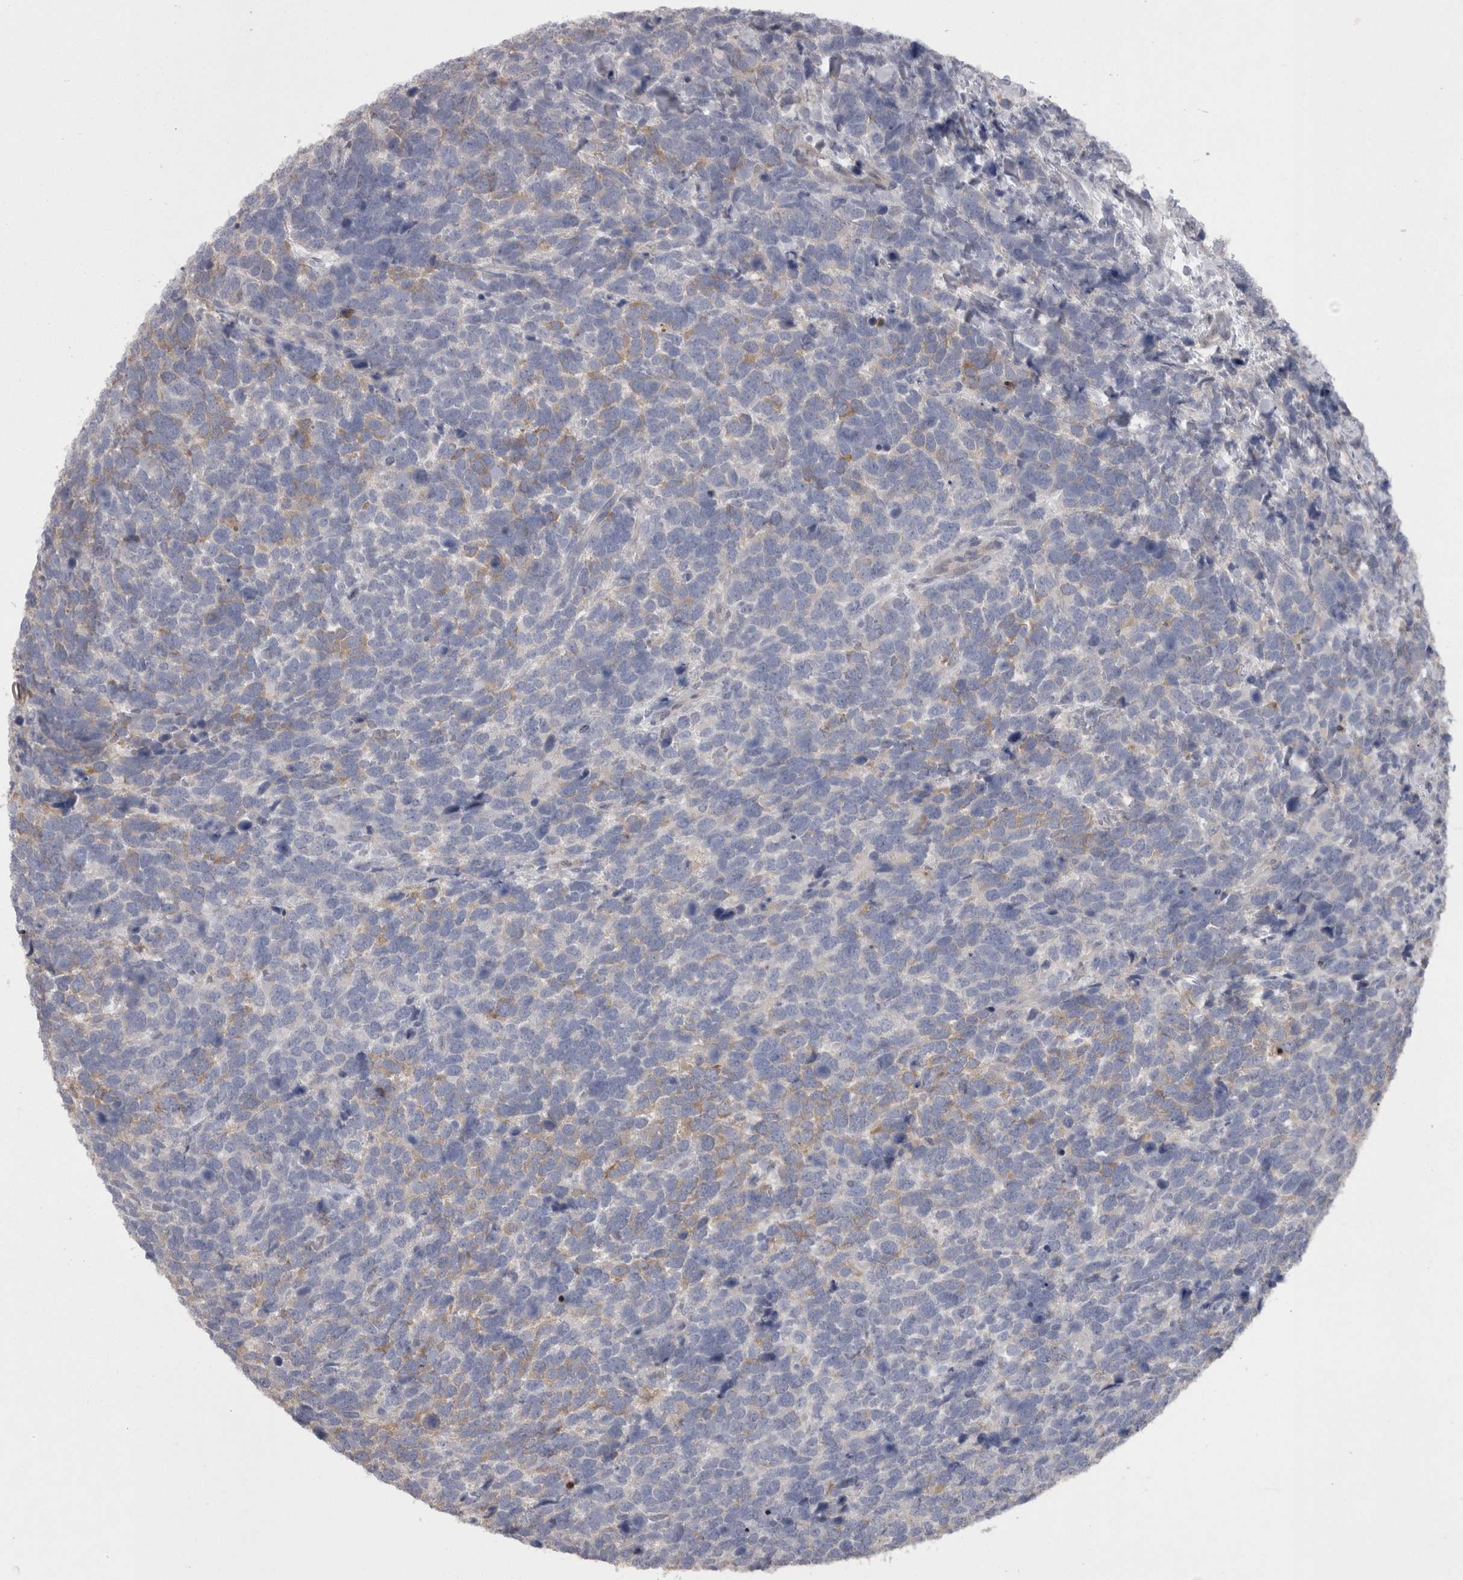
{"staining": {"intensity": "weak", "quantity": "<25%", "location": "cytoplasmic/membranous"}, "tissue": "urothelial cancer", "cell_type": "Tumor cells", "image_type": "cancer", "snomed": [{"axis": "morphology", "description": "Urothelial carcinoma, High grade"}, {"axis": "topography", "description": "Urinary bladder"}], "caption": "High-grade urothelial carcinoma stained for a protein using immunohistochemistry reveals no expression tumor cells.", "gene": "CAMK2D", "patient": {"sex": "female", "age": 82}}